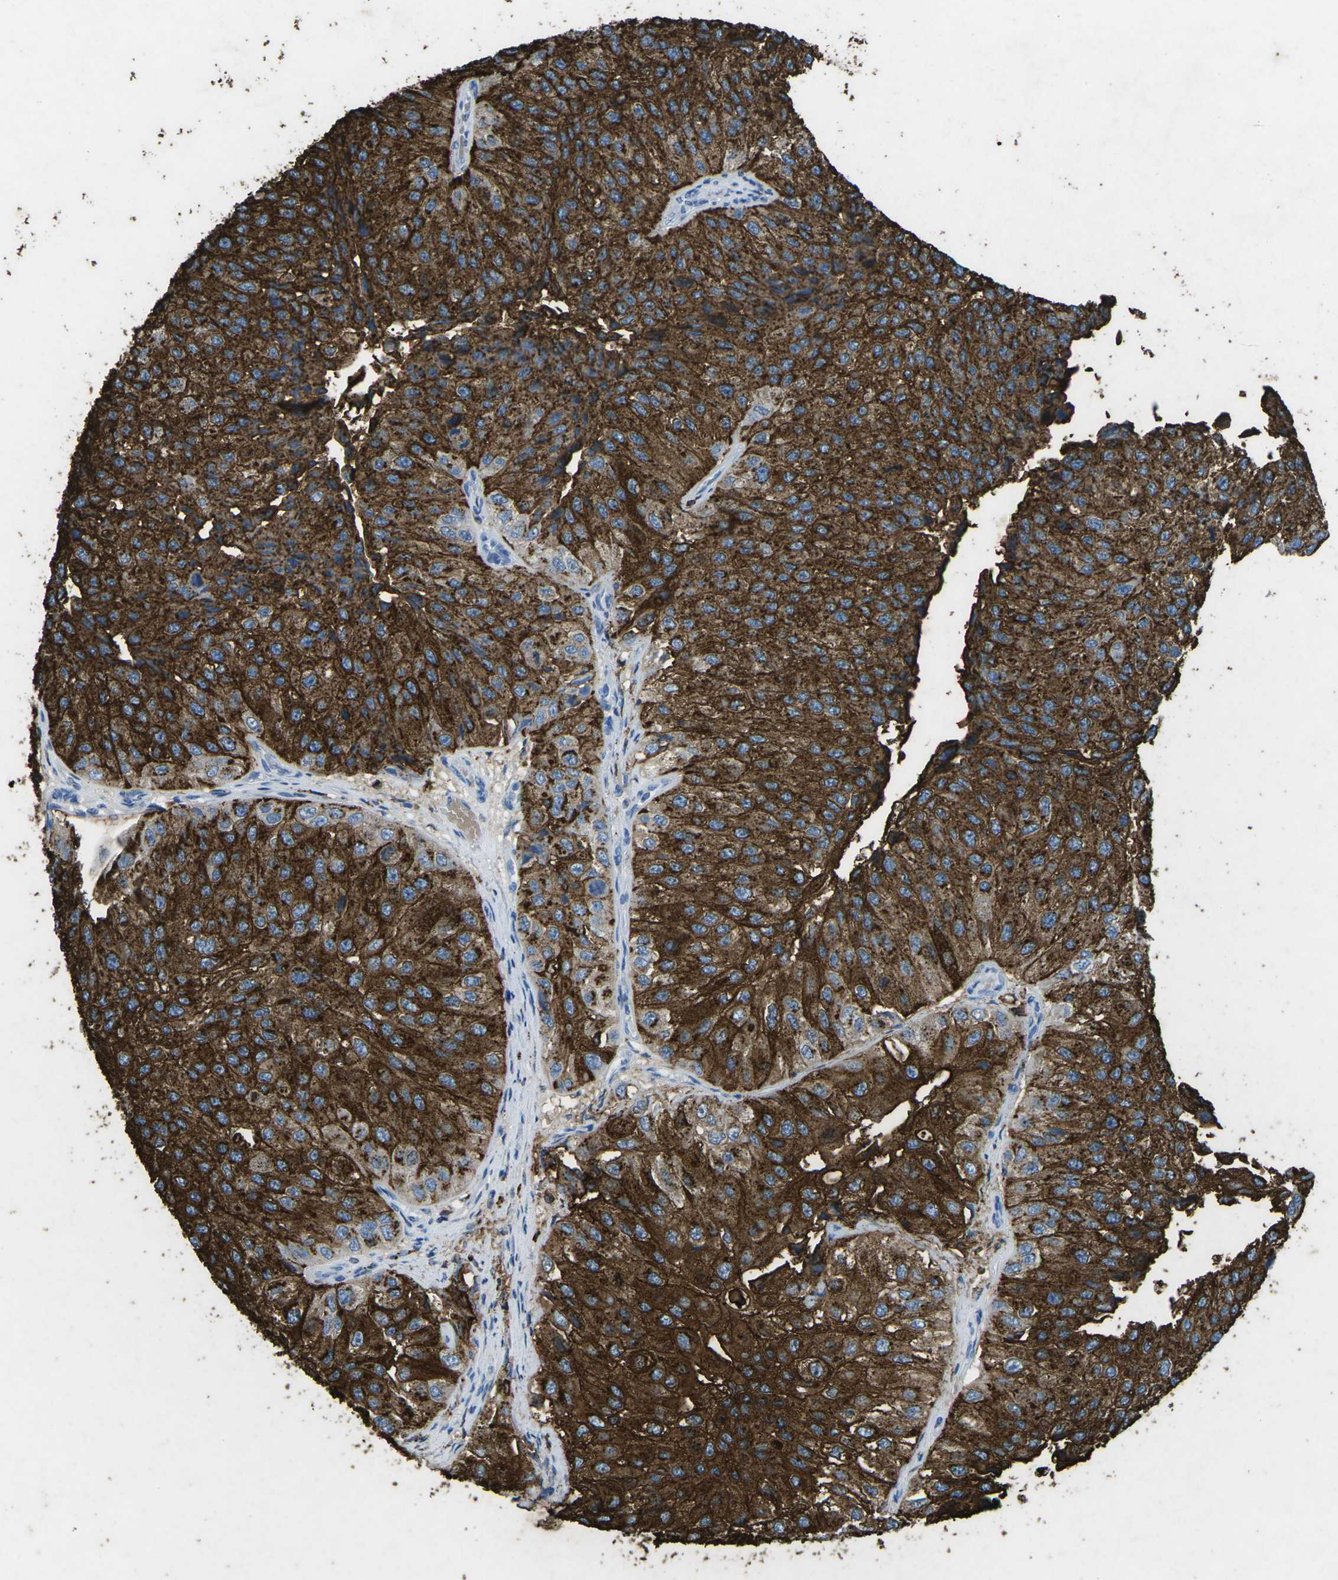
{"staining": {"intensity": "strong", "quantity": ">75%", "location": "cytoplasmic/membranous"}, "tissue": "urothelial cancer", "cell_type": "Tumor cells", "image_type": "cancer", "snomed": [{"axis": "morphology", "description": "Urothelial carcinoma, High grade"}, {"axis": "topography", "description": "Kidney"}, {"axis": "topography", "description": "Urinary bladder"}], "caption": "This is an image of immunohistochemistry staining of urothelial carcinoma (high-grade), which shows strong staining in the cytoplasmic/membranous of tumor cells.", "gene": "CTAGE1", "patient": {"sex": "male", "age": 77}}